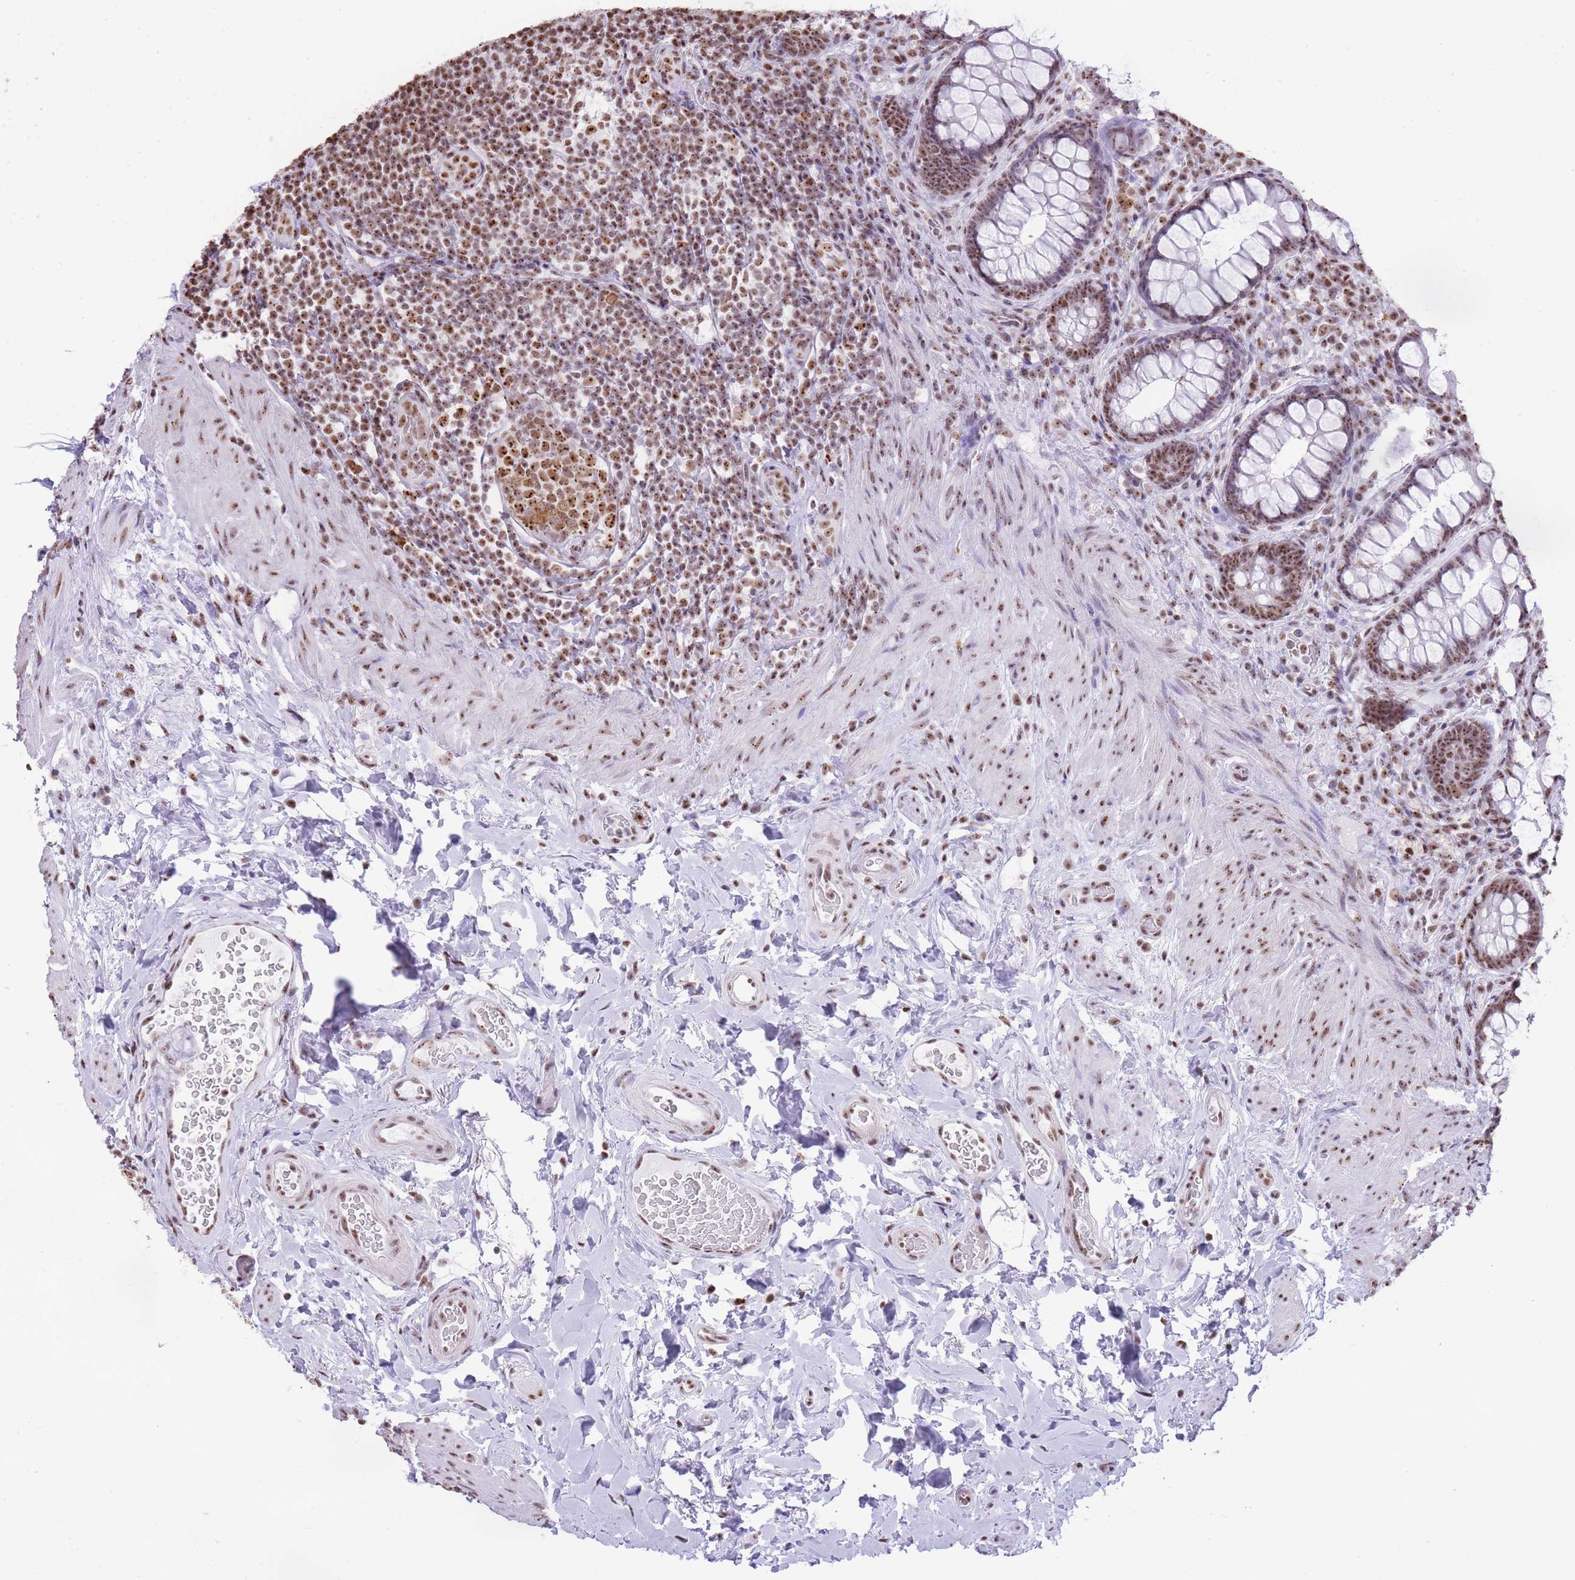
{"staining": {"intensity": "moderate", "quantity": ">75%", "location": "nuclear"}, "tissue": "rectum", "cell_type": "Glandular cells", "image_type": "normal", "snomed": [{"axis": "morphology", "description": "Normal tissue, NOS"}, {"axis": "topography", "description": "Rectum"}, {"axis": "topography", "description": "Peripheral nerve tissue"}], "caption": "Immunohistochemical staining of benign rectum displays moderate nuclear protein positivity in approximately >75% of glandular cells.", "gene": "EVC2", "patient": {"sex": "female", "age": 69}}